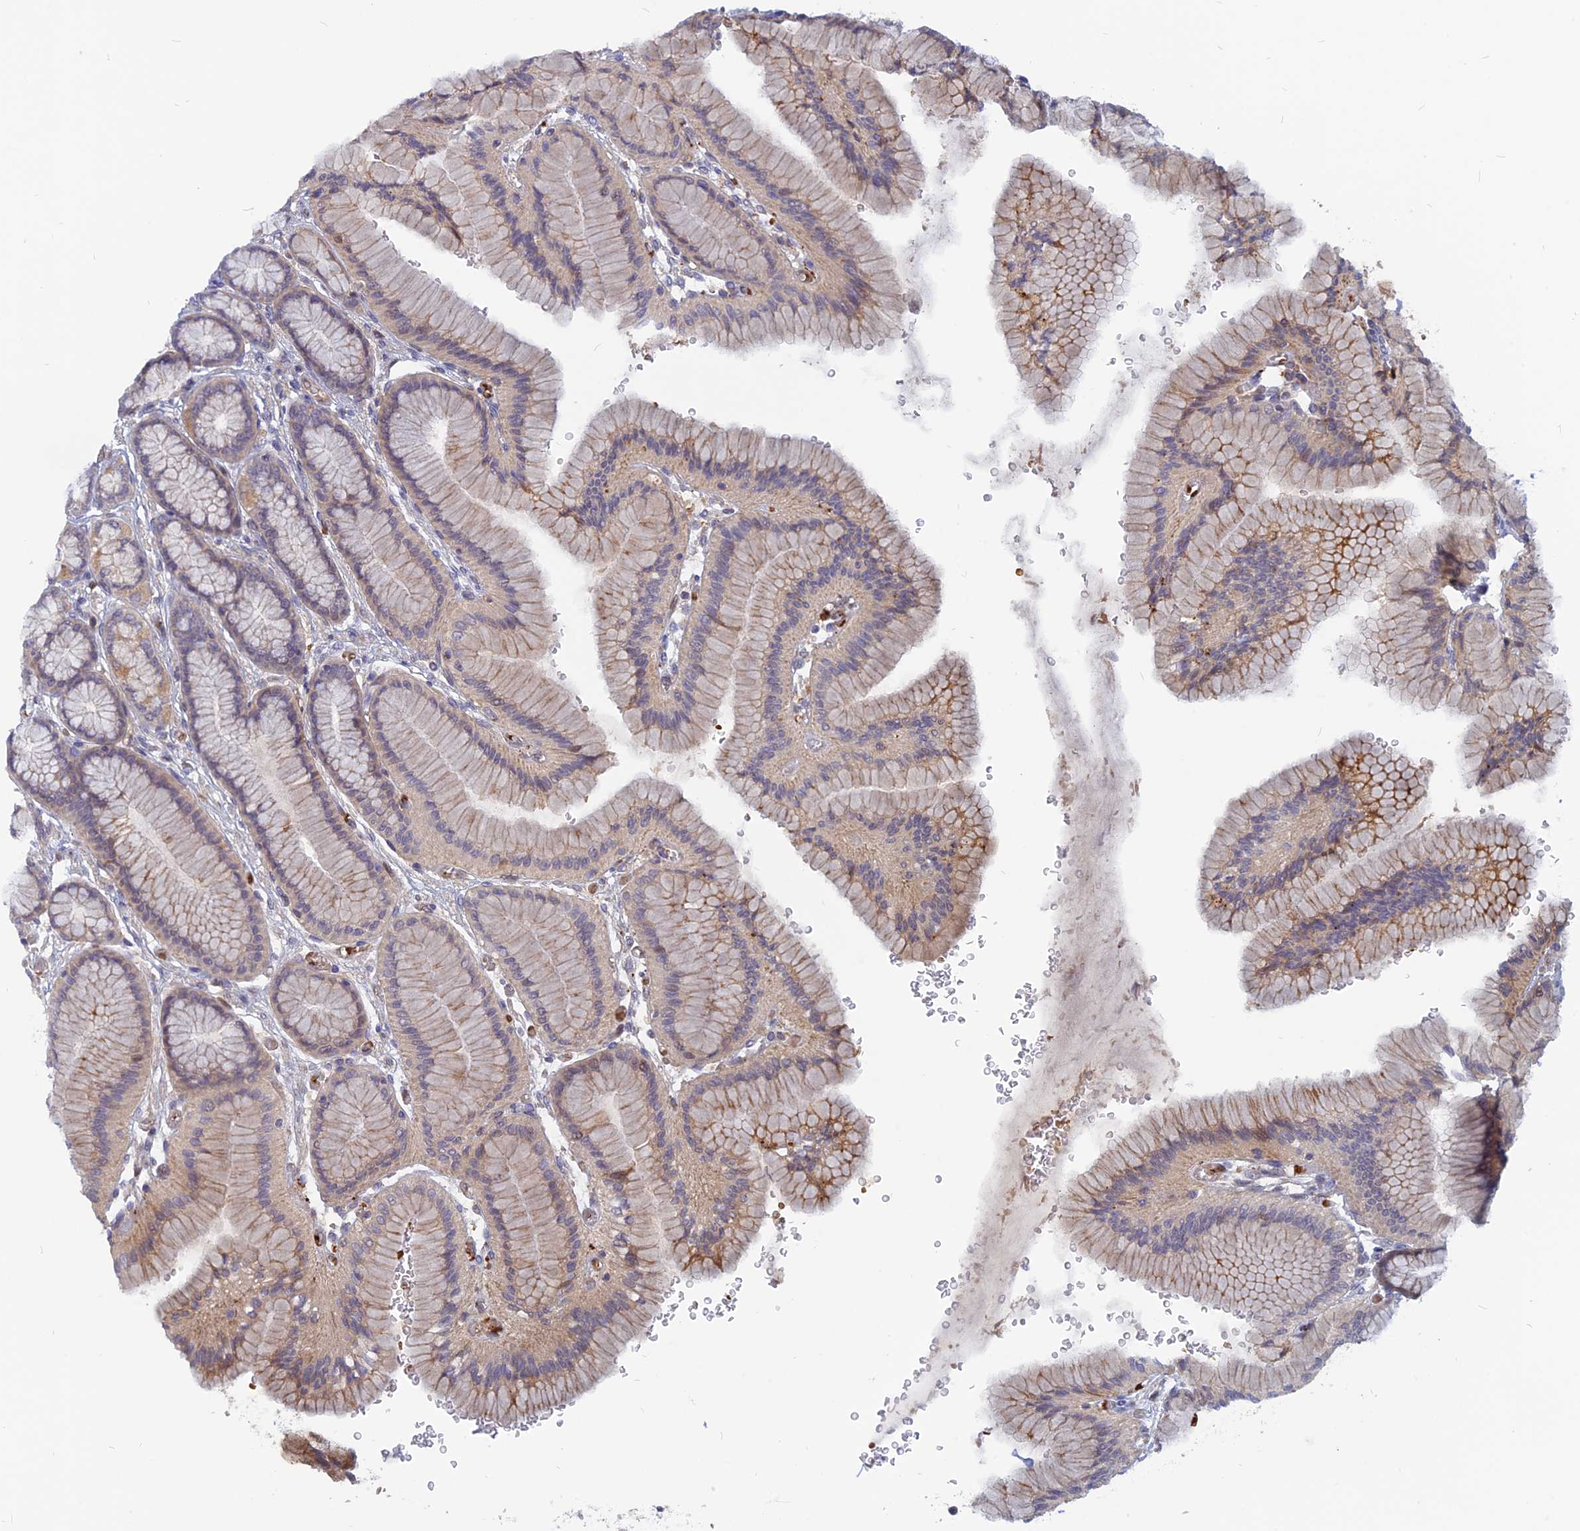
{"staining": {"intensity": "moderate", "quantity": "25%-75%", "location": "cytoplasmic/membranous,nuclear"}, "tissue": "stomach", "cell_type": "Glandular cells", "image_type": "normal", "snomed": [{"axis": "morphology", "description": "Normal tissue, NOS"}, {"axis": "morphology", "description": "Adenocarcinoma, NOS"}, {"axis": "morphology", "description": "Adenocarcinoma, High grade"}, {"axis": "topography", "description": "Stomach, upper"}, {"axis": "topography", "description": "Stomach"}], "caption": "Brown immunohistochemical staining in normal stomach demonstrates moderate cytoplasmic/membranous,nuclear staining in about 25%-75% of glandular cells. (Stains: DAB (3,3'-diaminobenzidine) in brown, nuclei in blue, Microscopy: brightfield microscopy at high magnification).", "gene": "ARL2BP", "patient": {"sex": "female", "age": 65}}